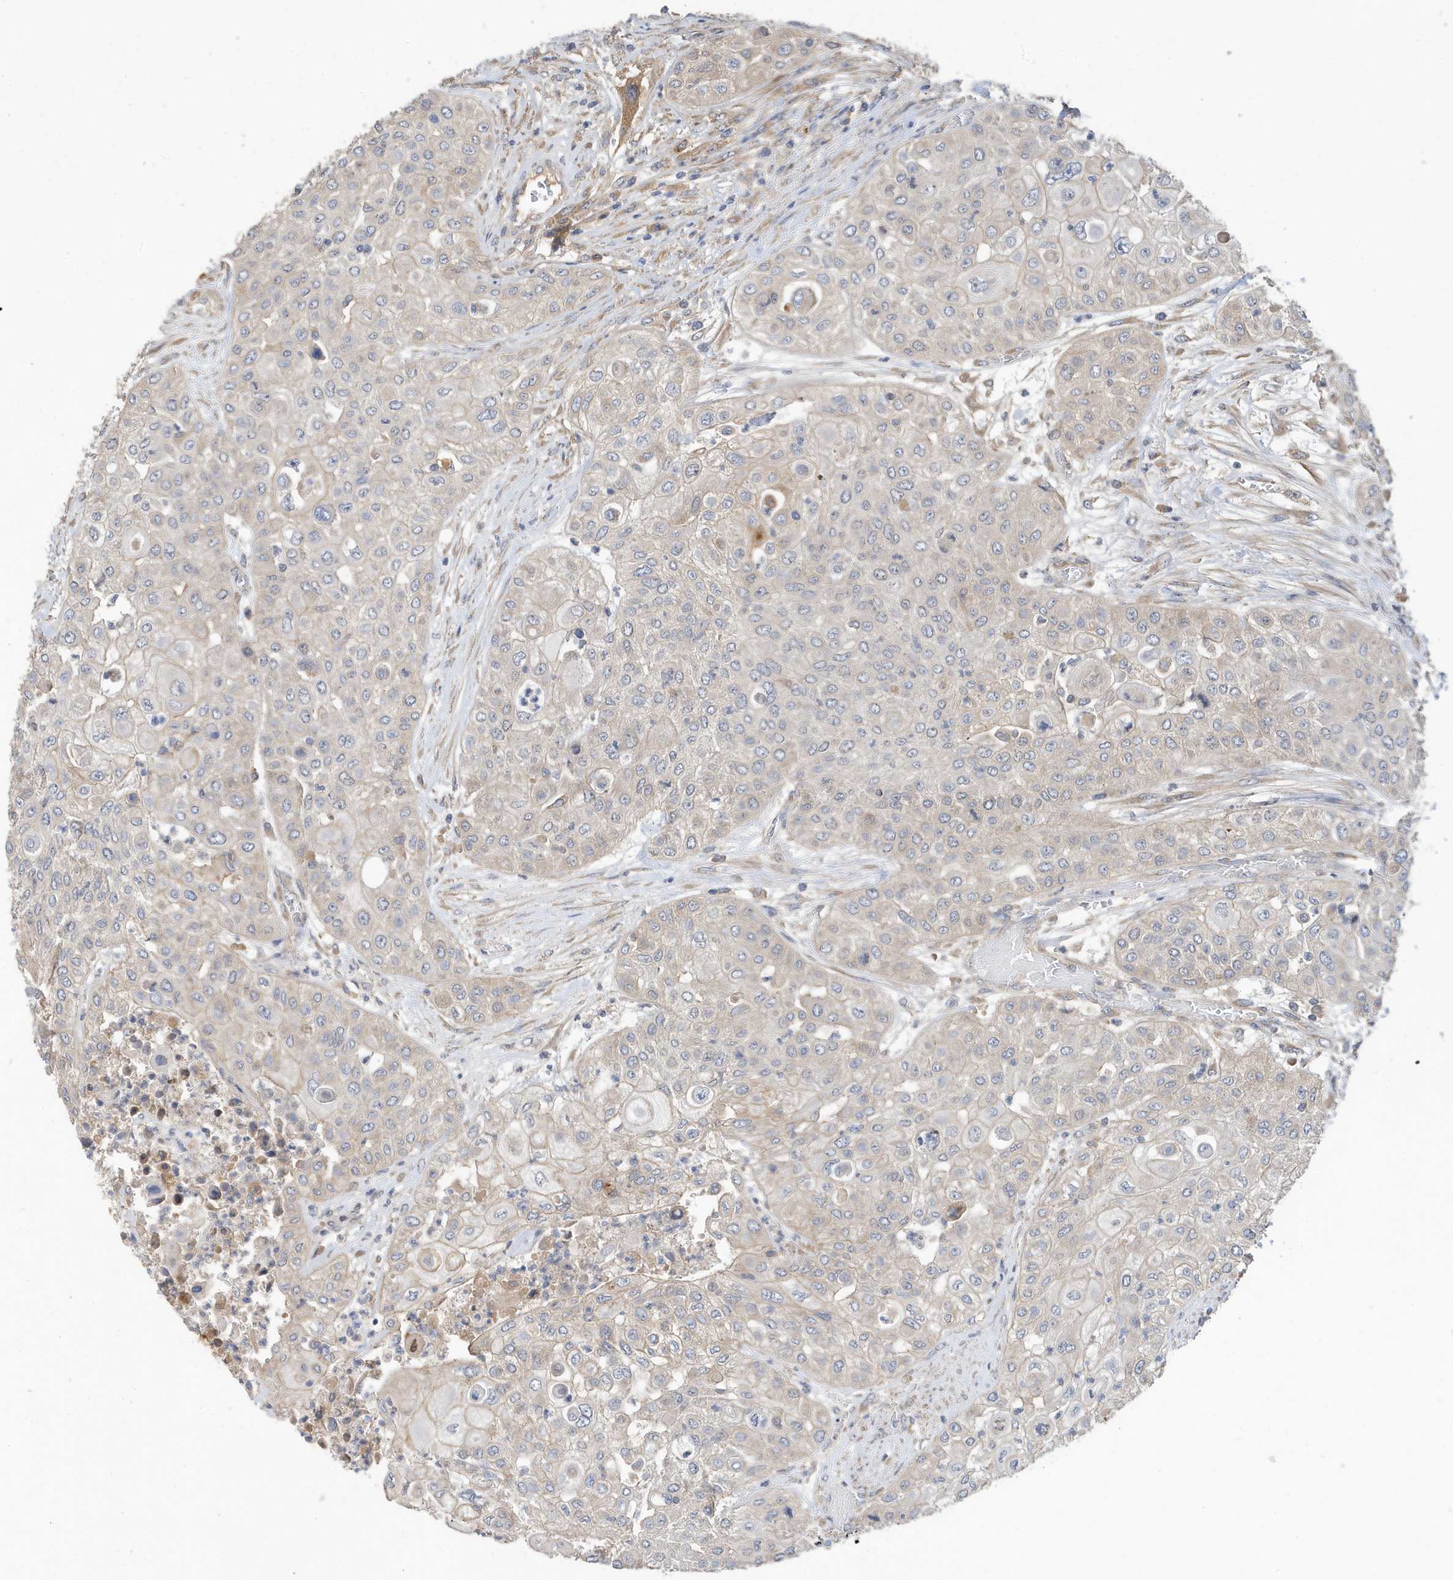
{"staining": {"intensity": "negative", "quantity": "none", "location": "none"}, "tissue": "urothelial cancer", "cell_type": "Tumor cells", "image_type": "cancer", "snomed": [{"axis": "morphology", "description": "Urothelial carcinoma, High grade"}, {"axis": "topography", "description": "Urinary bladder"}], "caption": "Image shows no protein positivity in tumor cells of urothelial carcinoma (high-grade) tissue.", "gene": "LAPTM4A", "patient": {"sex": "female", "age": 79}}